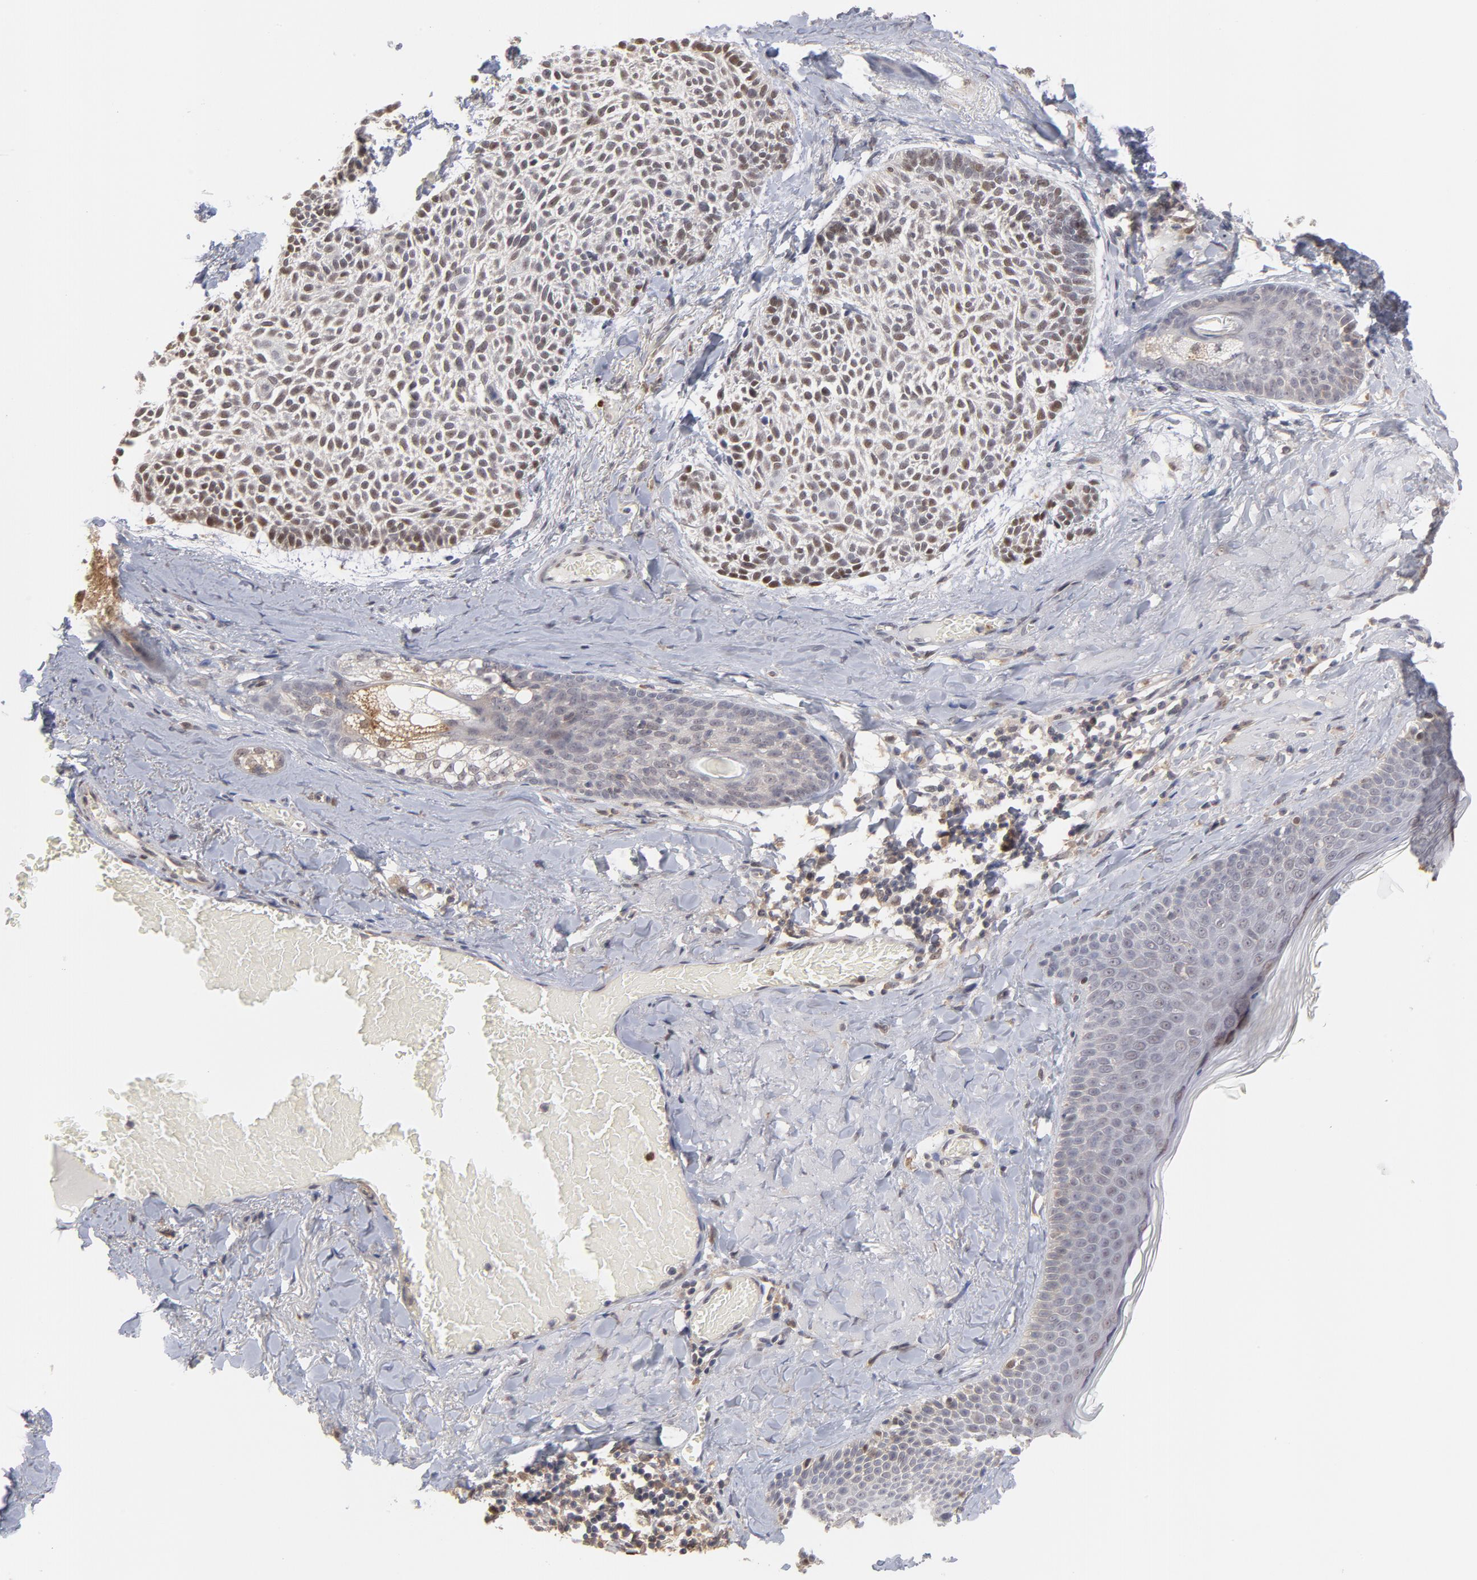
{"staining": {"intensity": "weak", "quantity": "25%-75%", "location": "nuclear"}, "tissue": "skin cancer", "cell_type": "Tumor cells", "image_type": "cancer", "snomed": [{"axis": "morphology", "description": "Normal tissue, NOS"}, {"axis": "morphology", "description": "Basal cell carcinoma"}, {"axis": "topography", "description": "Skin"}], "caption": "High-power microscopy captured an immunohistochemistry photomicrograph of skin basal cell carcinoma, revealing weak nuclear positivity in about 25%-75% of tumor cells.", "gene": "OAS1", "patient": {"sex": "female", "age": 70}}